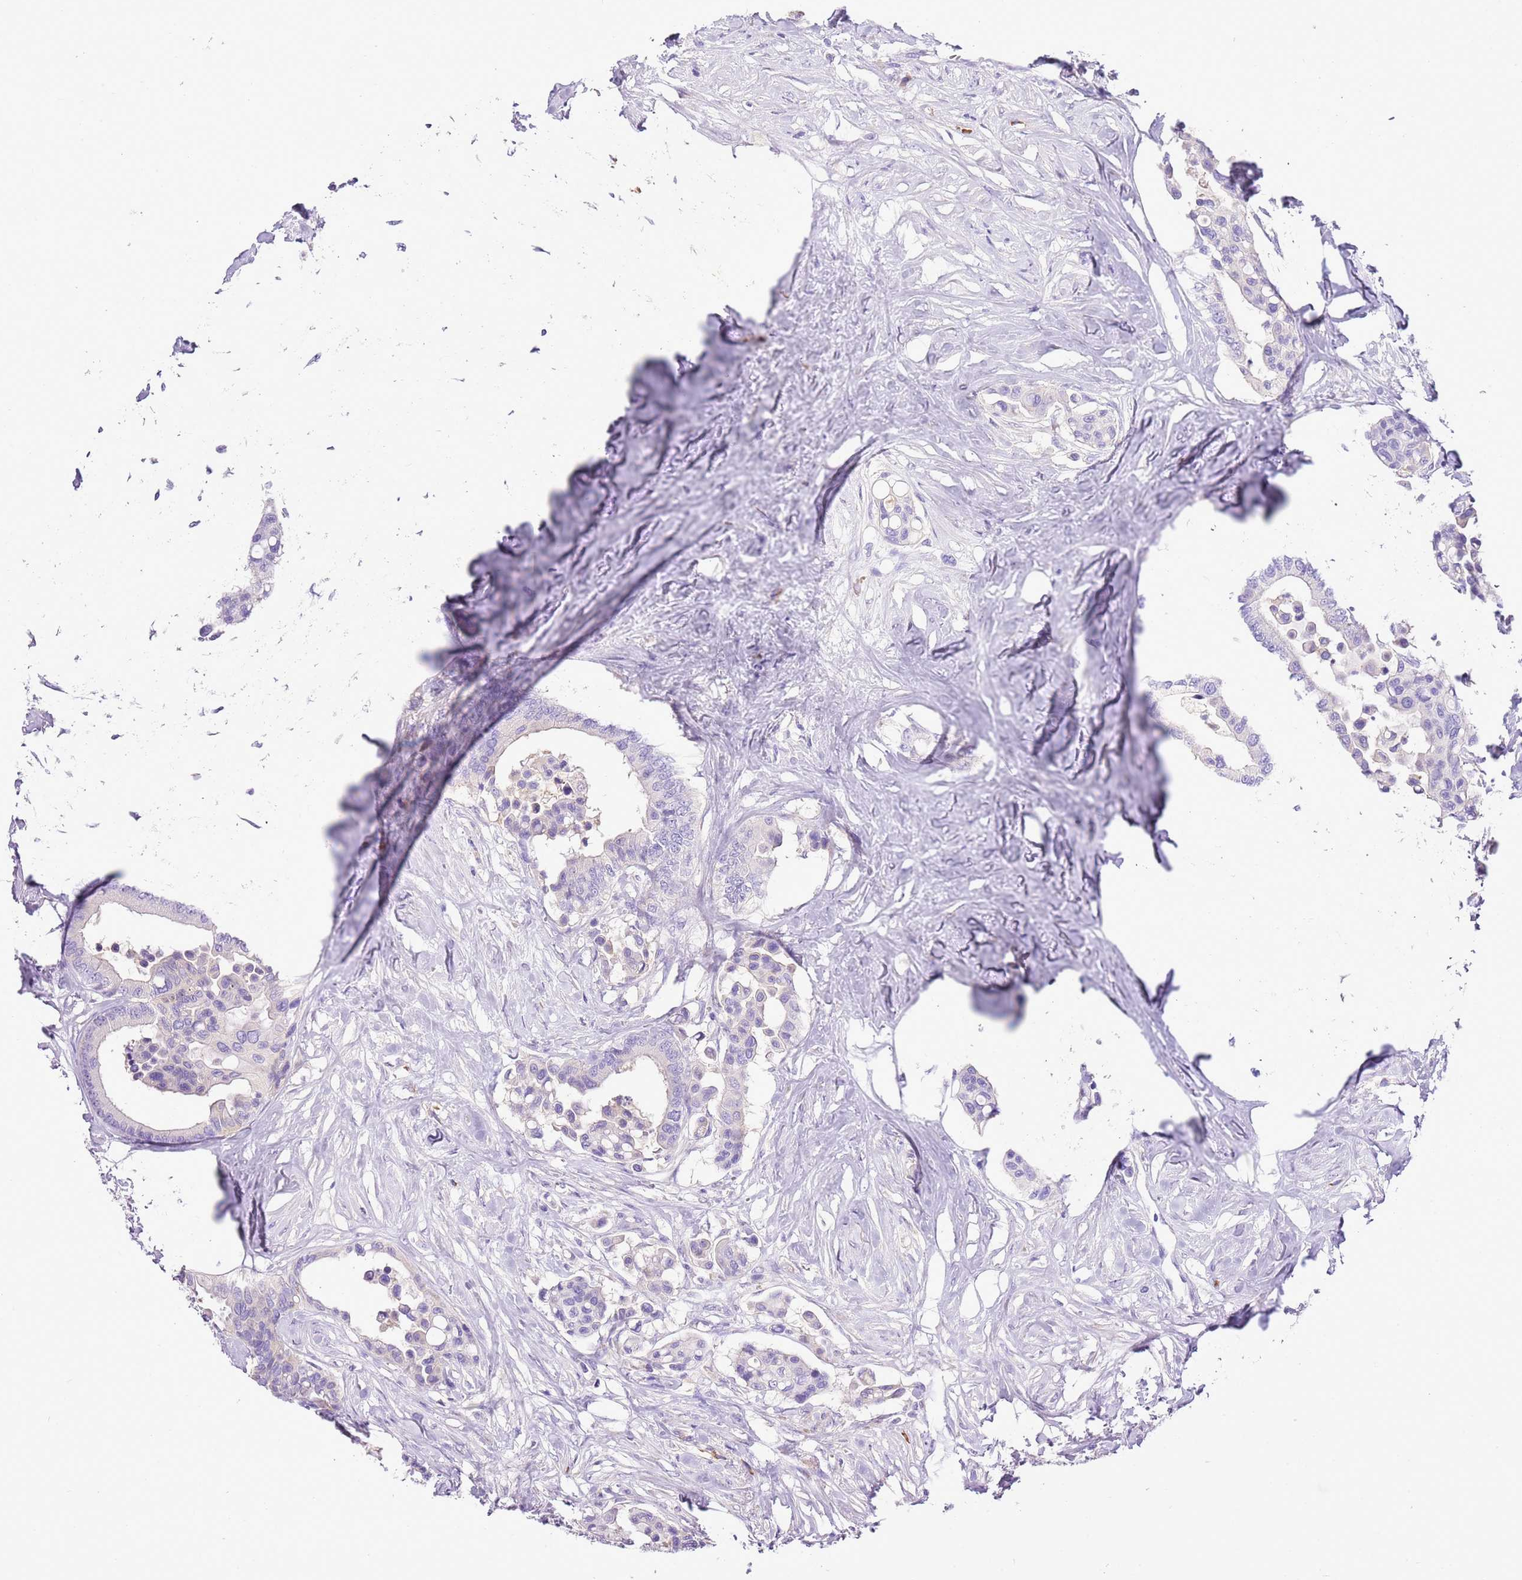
{"staining": {"intensity": "negative", "quantity": "none", "location": "none"}, "tissue": "colorectal cancer", "cell_type": "Tumor cells", "image_type": "cancer", "snomed": [{"axis": "morphology", "description": "Normal tissue, NOS"}, {"axis": "morphology", "description": "Adenocarcinoma, NOS"}, {"axis": "topography", "description": "Colon"}], "caption": "There is no significant positivity in tumor cells of colorectal cancer (adenocarcinoma).", "gene": "AAR2", "patient": {"sex": "male", "age": 82}}